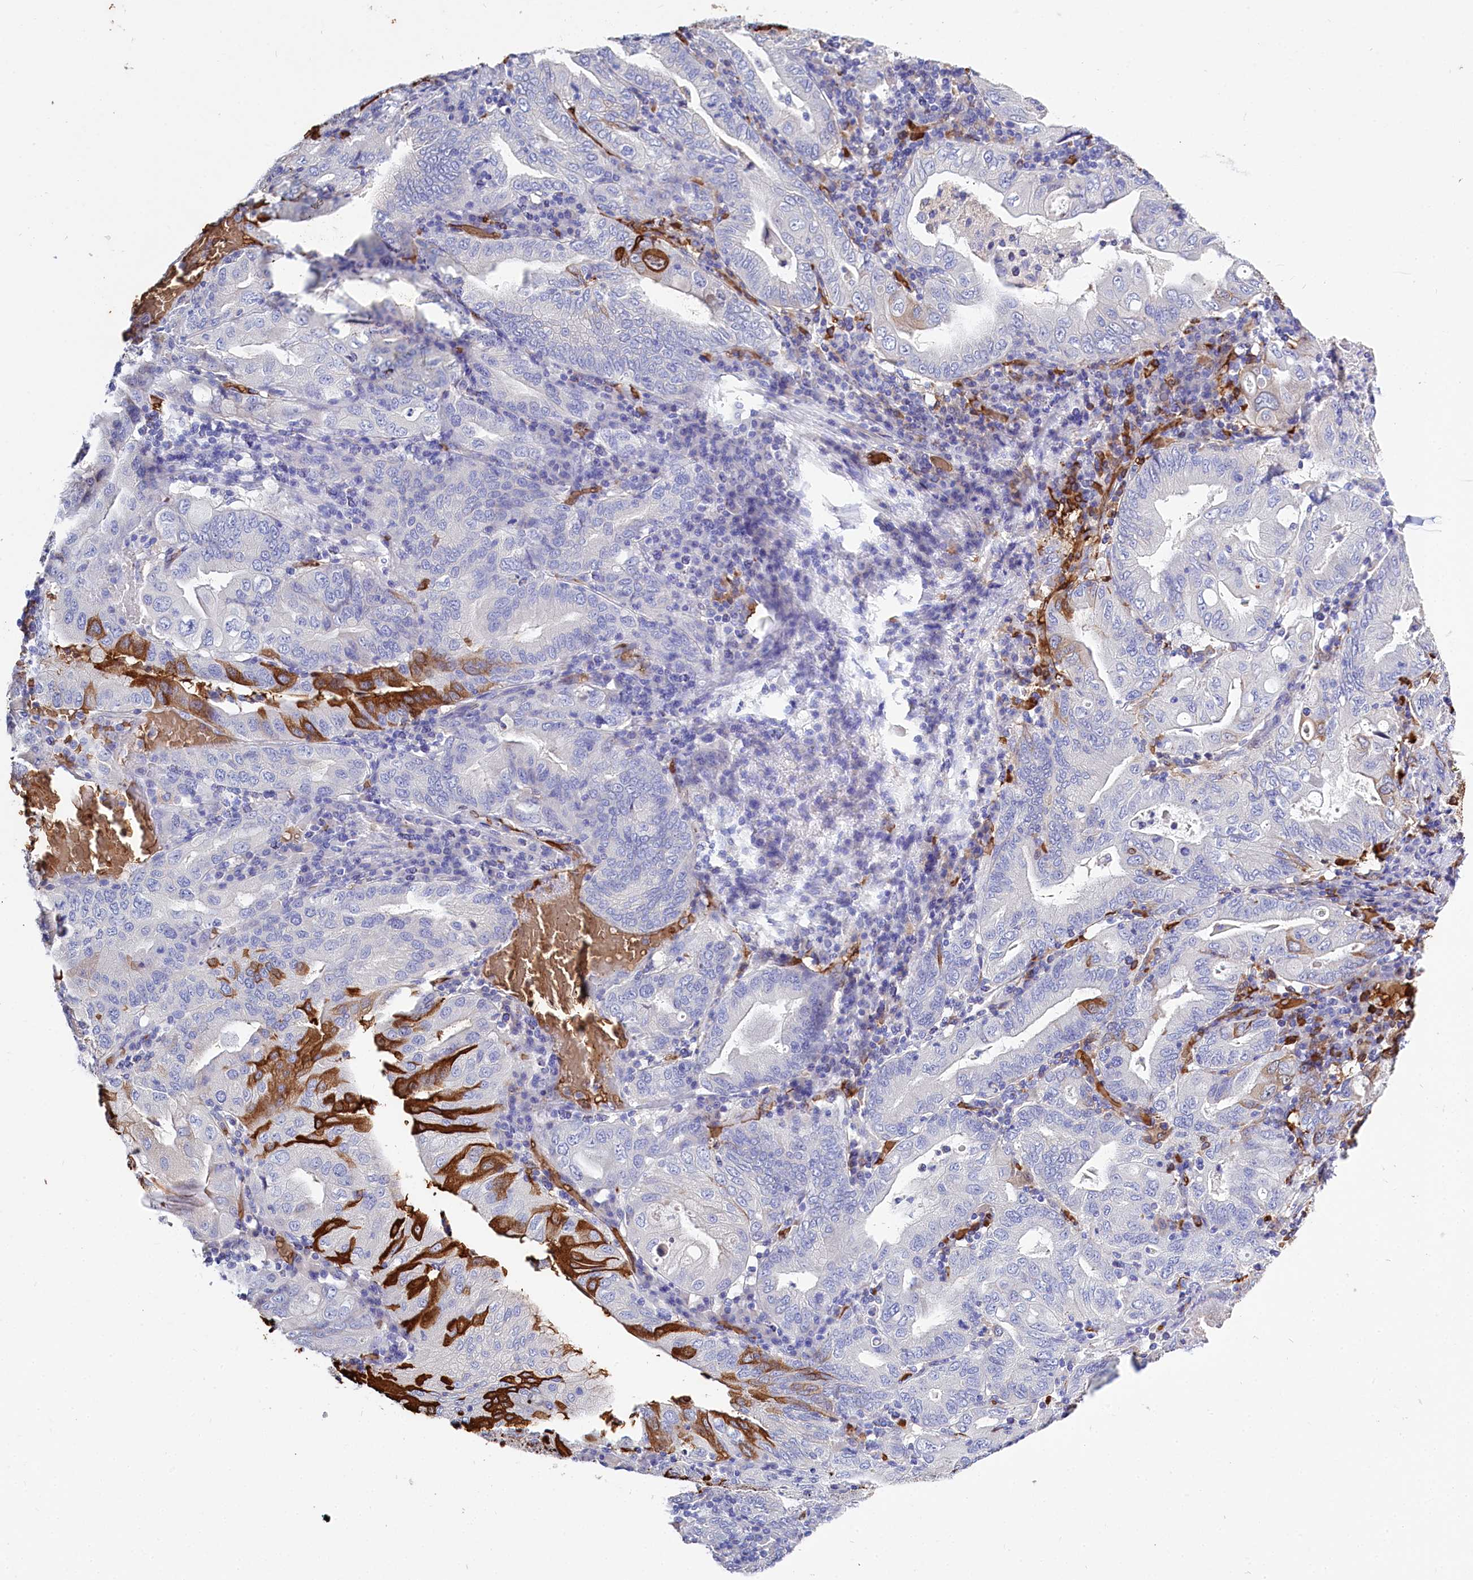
{"staining": {"intensity": "strong", "quantity": "<25%", "location": "cytoplasmic/membranous"}, "tissue": "stomach cancer", "cell_type": "Tumor cells", "image_type": "cancer", "snomed": [{"axis": "morphology", "description": "Normal tissue, NOS"}, {"axis": "morphology", "description": "Adenocarcinoma, NOS"}, {"axis": "topography", "description": "Esophagus"}, {"axis": "topography", "description": "Stomach, upper"}, {"axis": "topography", "description": "Peripheral nerve tissue"}], "caption": "Adenocarcinoma (stomach) stained for a protein (brown) reveals strong cytoplasmic/membranous positive positivity in approximately <25% of tumor cells.", "gene": "RPUSD3", "patient": {"sex": "male", "age": 62}}